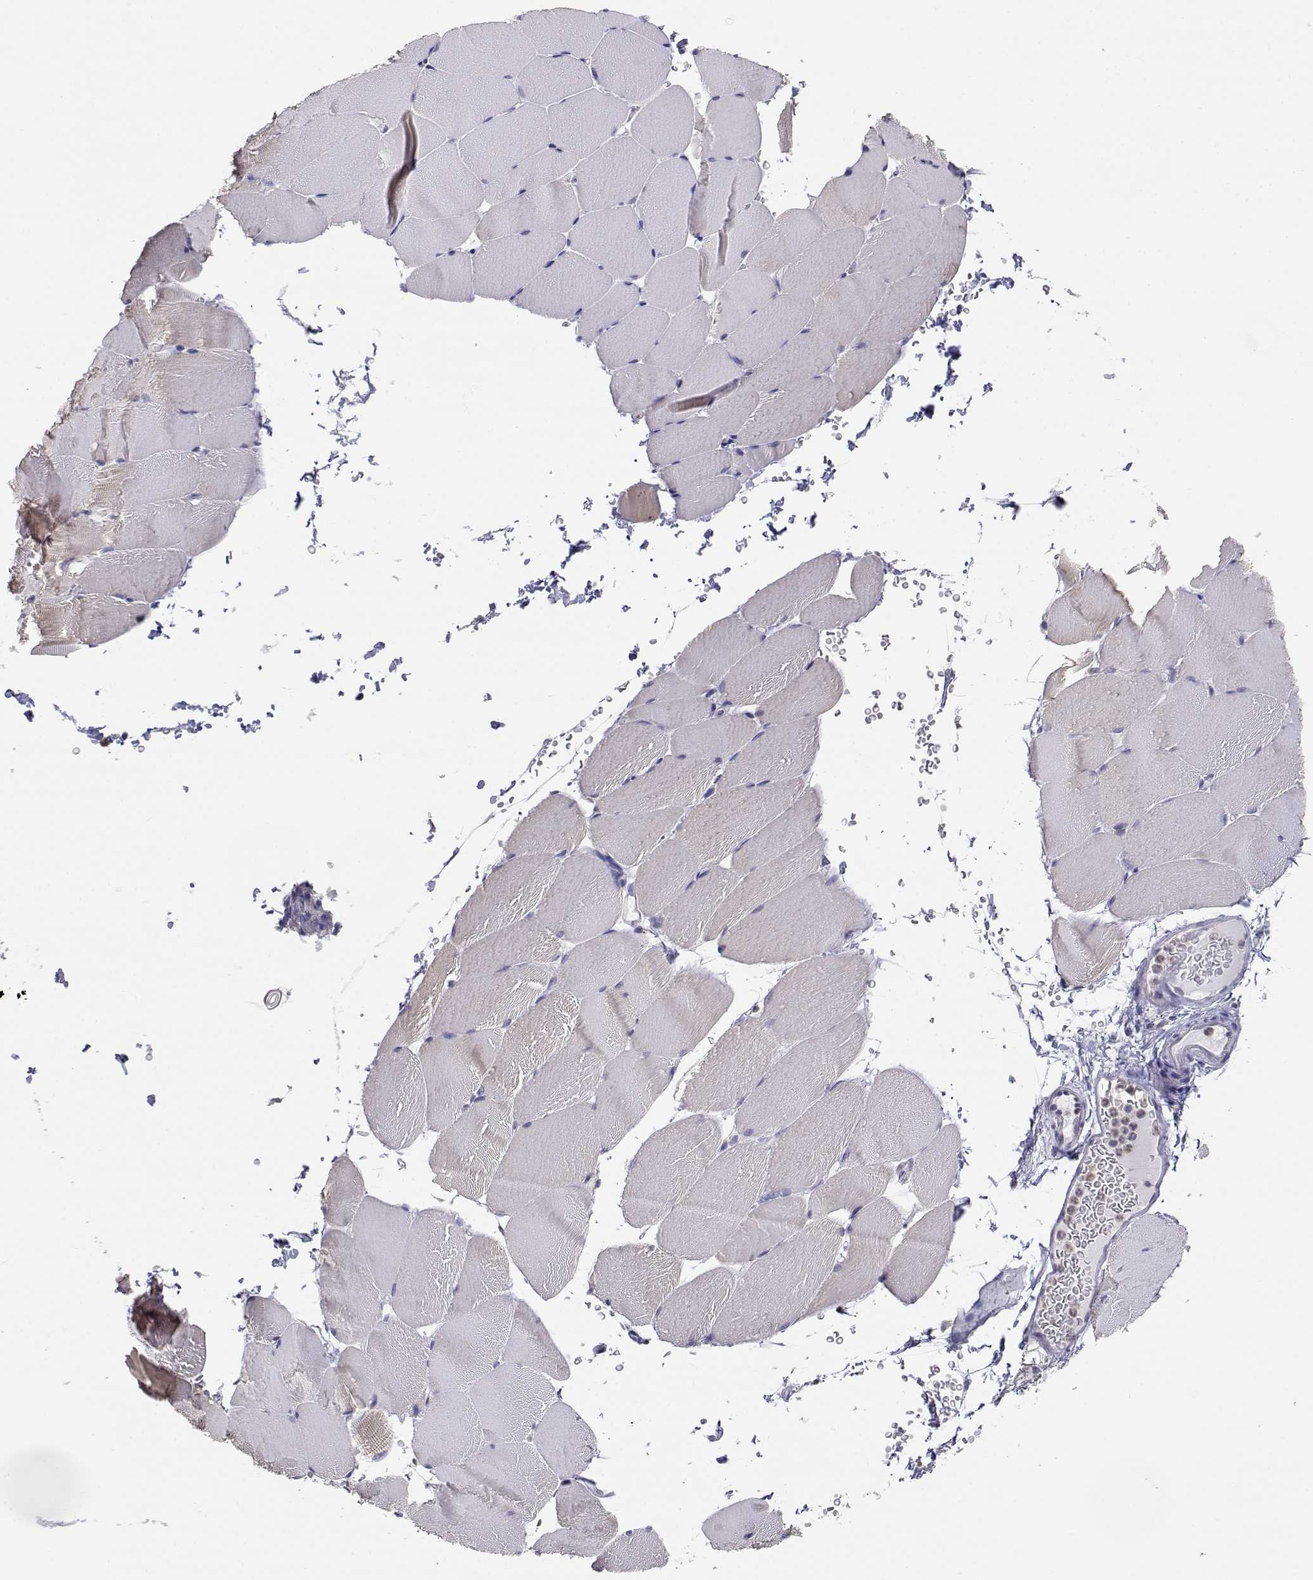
{"staining": {"intensity": "weak", "quantity": "<25%", "location": "cytoplasmic/membranous"}, "tissue": "skeletal muscle", "cell_type": "Myocytes", "image_type": "normal", "snomed": [{"axis": "morphology", "description": "Normal tissue, NOS"}, {"axis": "topography", "description": "Skeletal muscle"}], "caption": "There is no significant expression in myocytes of skeletal muscle. (Immunohistochemistry, brightfield microscopy, high magnification).", "gene": "ADA", "patient": {"sex": "female", "age": 37}}